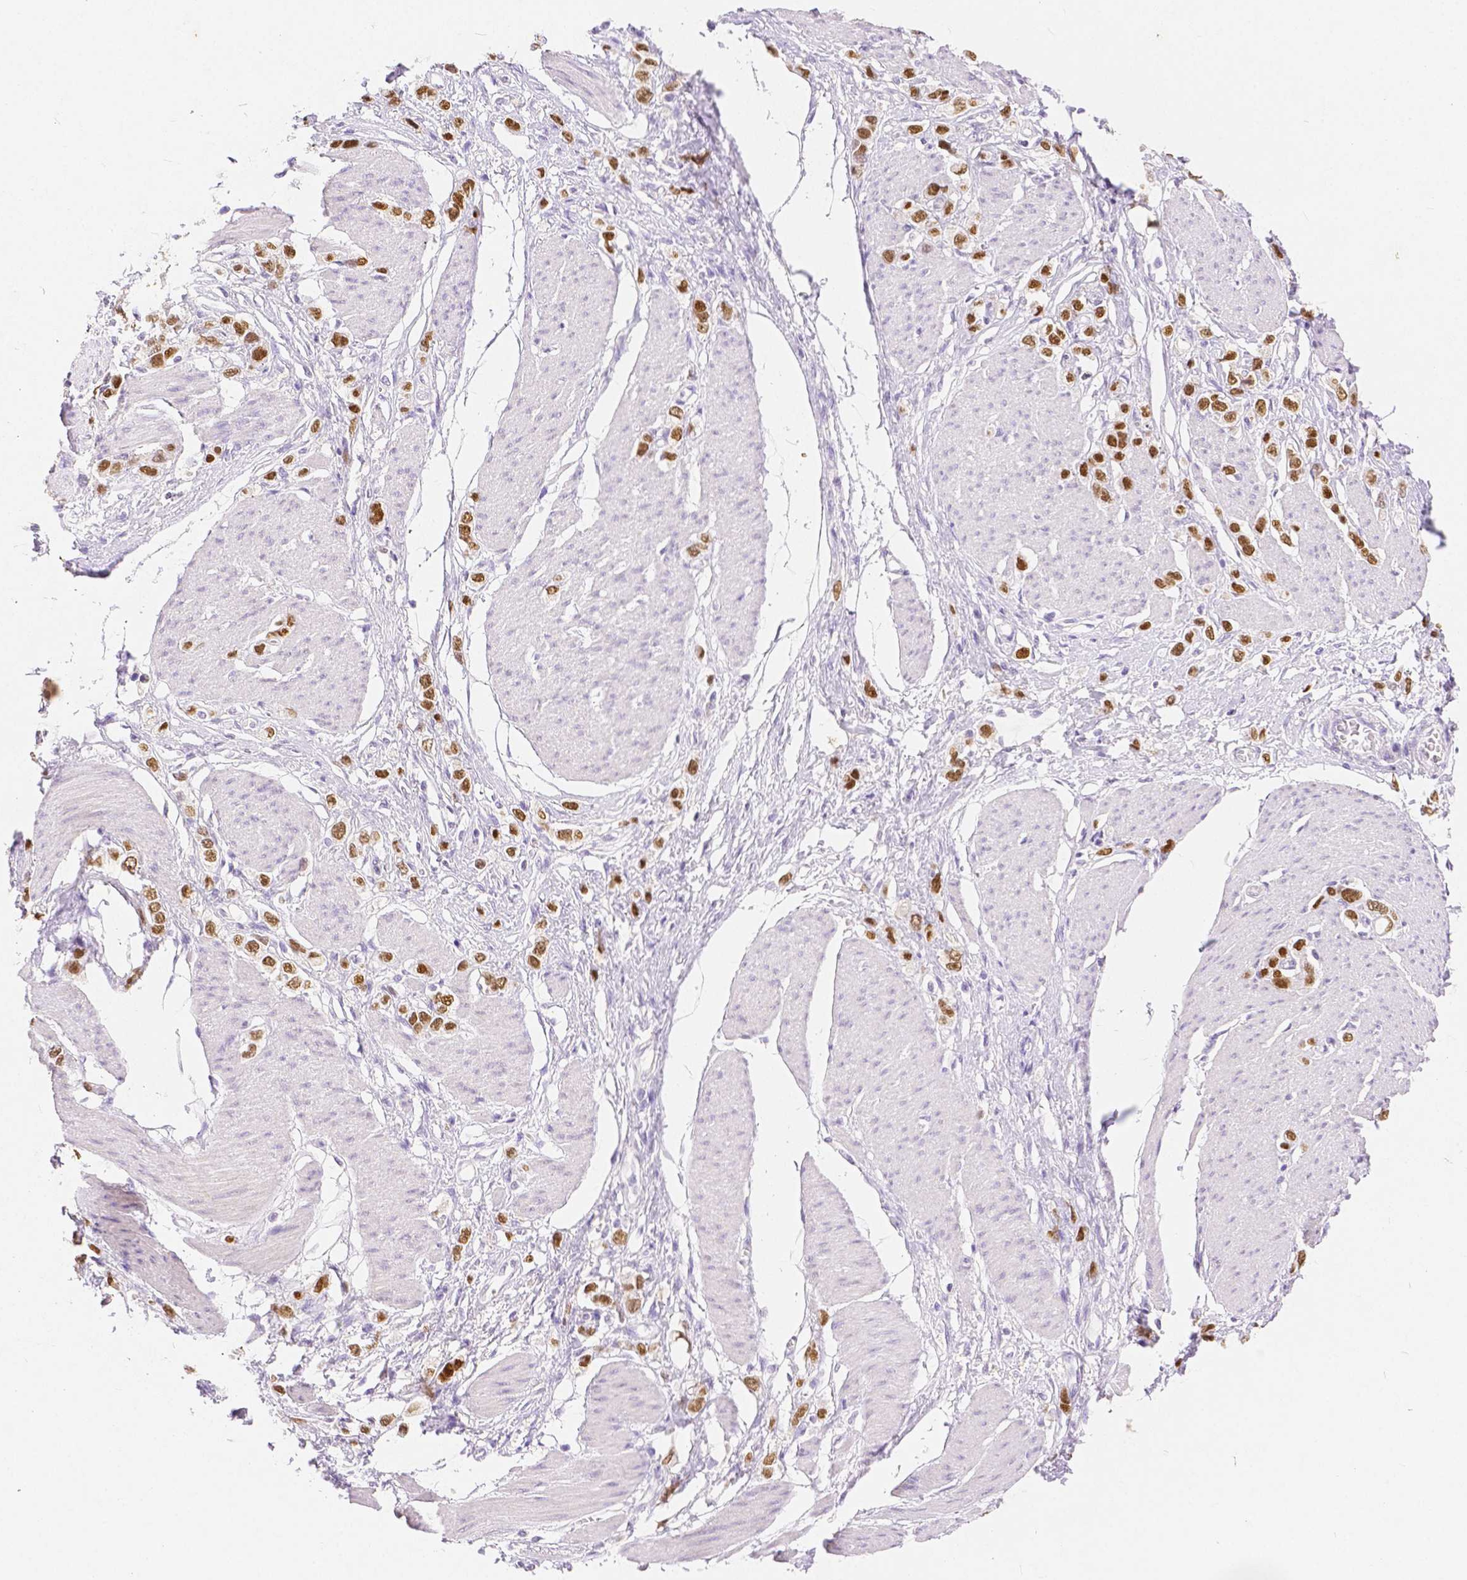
{"staining": {"intensity": "moderate", "quantity": ">75%", "location": "nuclear"}, "tissue": "stomach cancer", "cell_type": "Tumor cells", "image_type": "cancer", "snomed": [{"axis": "morphology", "description": "Adenocarcinoma, NOS"}, {"axis": "topography", "description": "Stomach"}], "caption": "Stomach adenocarcinoma was stained to show a protein in brown. There is medium levels of moderate nuclear staining in approximately >75% of tumor cells.", "gene": "HNF1B", "patient": {"sex": "female", "age": 65}}